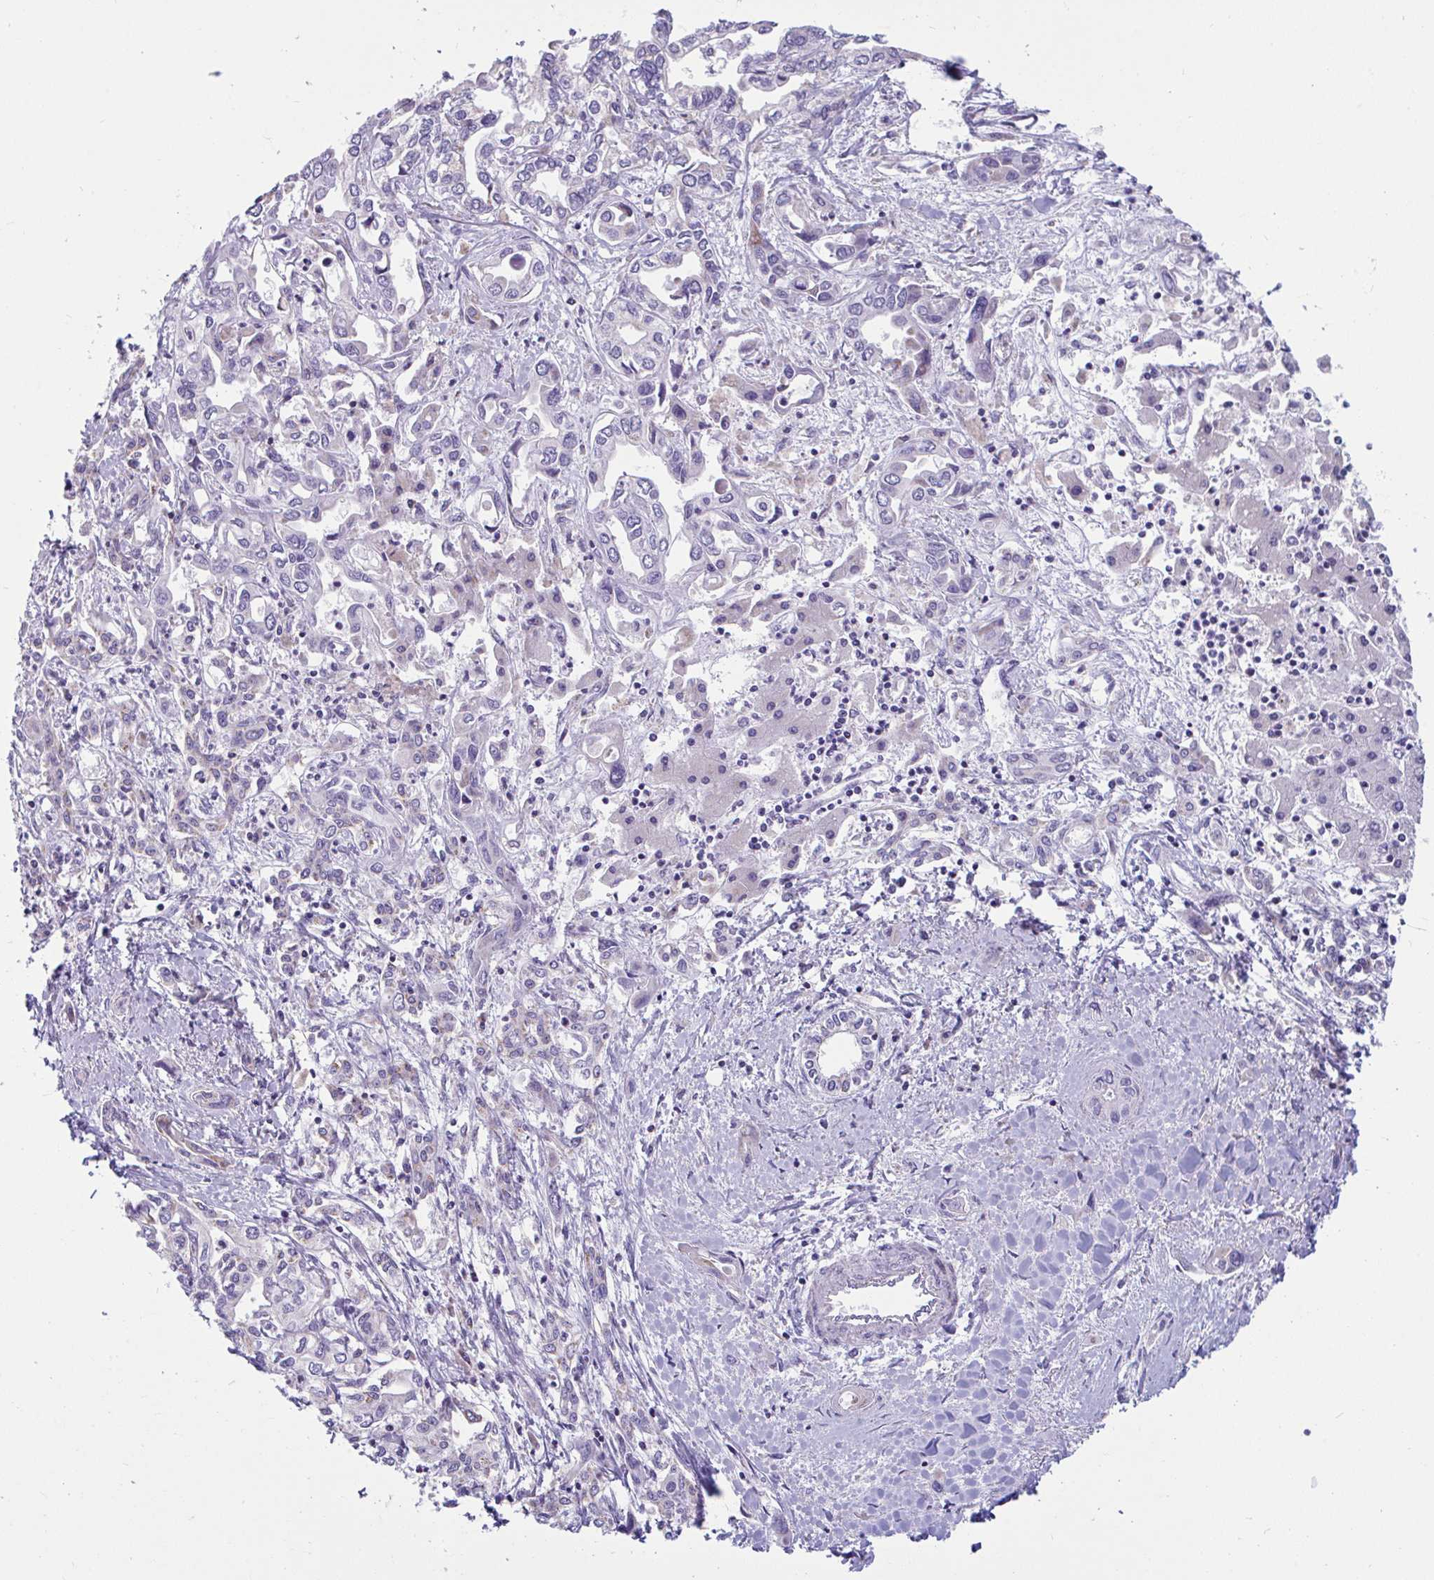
{"staining": {"intensity": "negative", "quantity": "none", "location": "none"}, "tissue": "liver cancer", "cell_type": "Tumor cells", "image_type": "cancer", "snomed": [{"axis": "morphology", "description": "Cholangiocarcinoma"}, {"axis": "topography", "description": "Liver"}], "caption": "This is an immunohistochemistry micrograph of liver cholangiocarcinoma. There is no expression in tumor cells.", "gene": "OR13A1", "patient": {"sex": "female", "age": 64}}